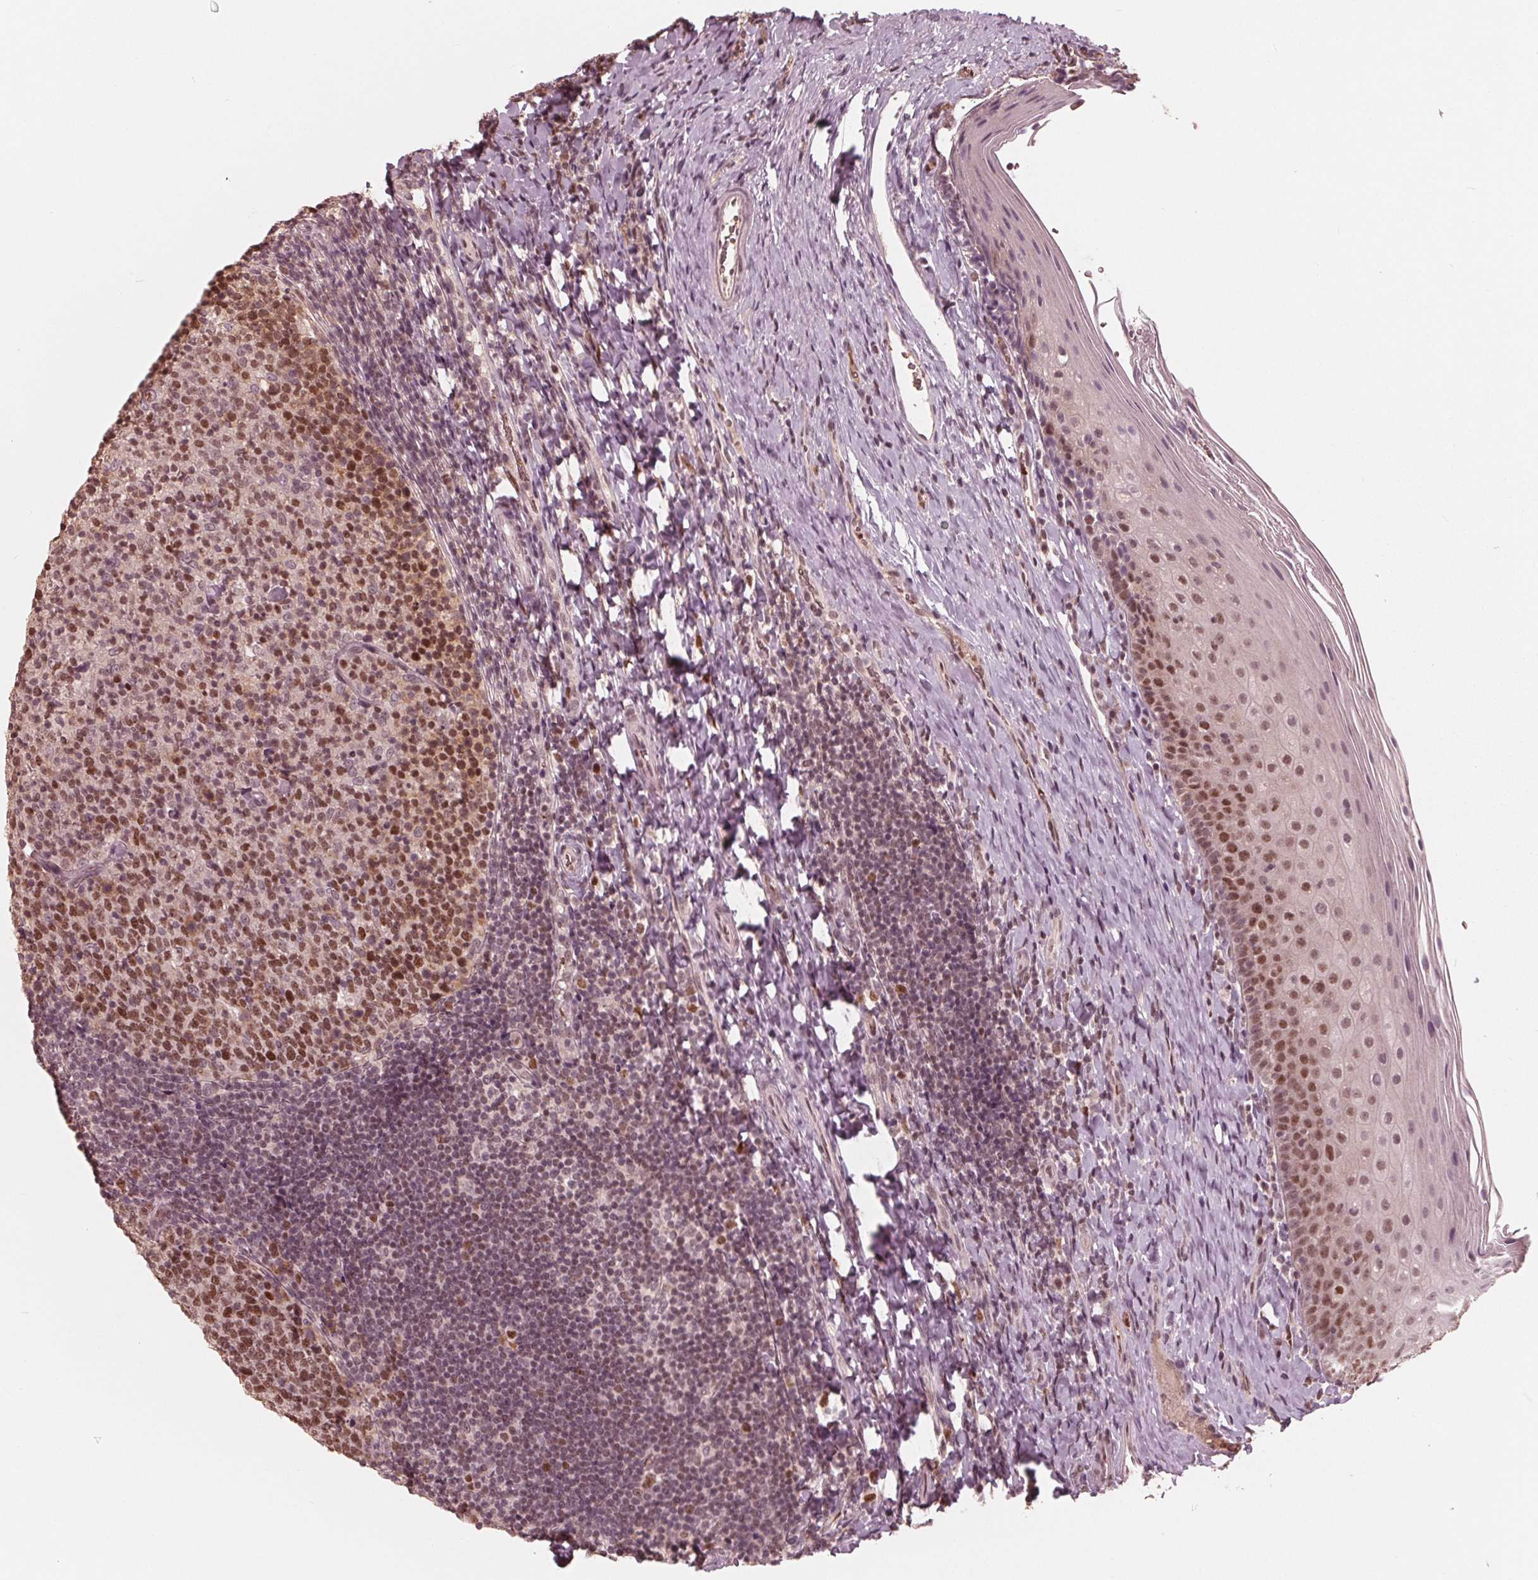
{"staining": {"intensity": "moderate", "quantity": ">75%", "location": "nuclear"}, "tissue": "tonsil", "cell_type": "Germinal center cells", "image_type": "normal", "snomed": [{"axis": "morphology", "description": "Normal tissue, NOS"}, {"axis": "topography", "description": "Tonsil"}], "caption": "IHC (DAB (3,3'-diaminobenzidine)) staining of normal human tonsil shows moderate nuclear protein staining in approximately >75% of germinal center cells. (DAB (3,3'-diaminobenzidine) IHC, brown staining for protein, blue staining for nuclei).", "gene": "HIRIP3", "patient": {"sex": "female", "age": 10}}